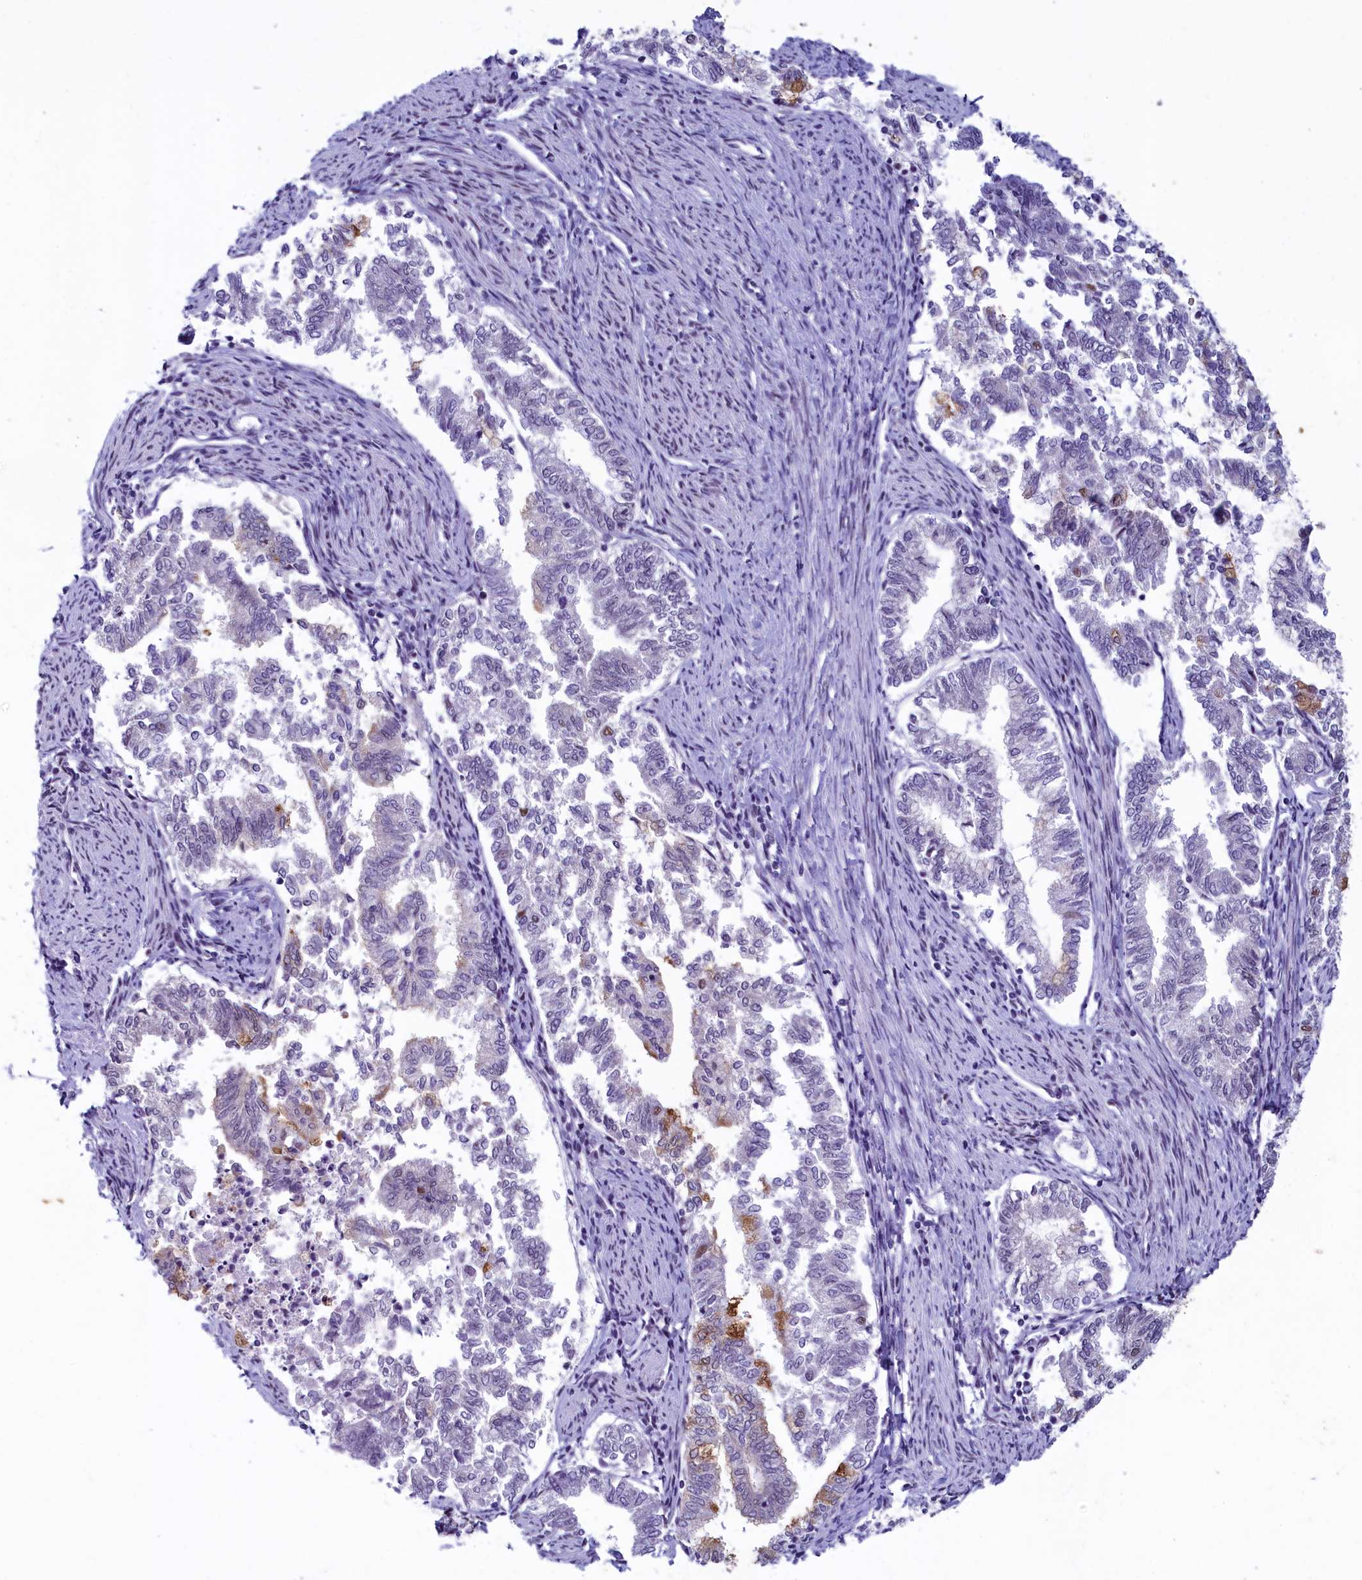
{"staining": {"intensity": "negative", "quantity": "none", "location": "none"}, "tissue": "endometrial cancer", "cell_type": "Tumor cells", "image_type": "cancer", "snomed": [{"axis": "morphology", "description": "Adenocarcinoma, NOS"}, {"axis": "topography", "description": "Endometrium"}], "caption": "Tumor cells are negative for protein expression in human endometrial cancer. (DAB (3,3'-diaminobenzidine) immunohistochemistry (IHC) visualized using brightfield microscopy, high magnification).", "gene": "SUGP2", "patient": {"sex": "female", "age": 79}}